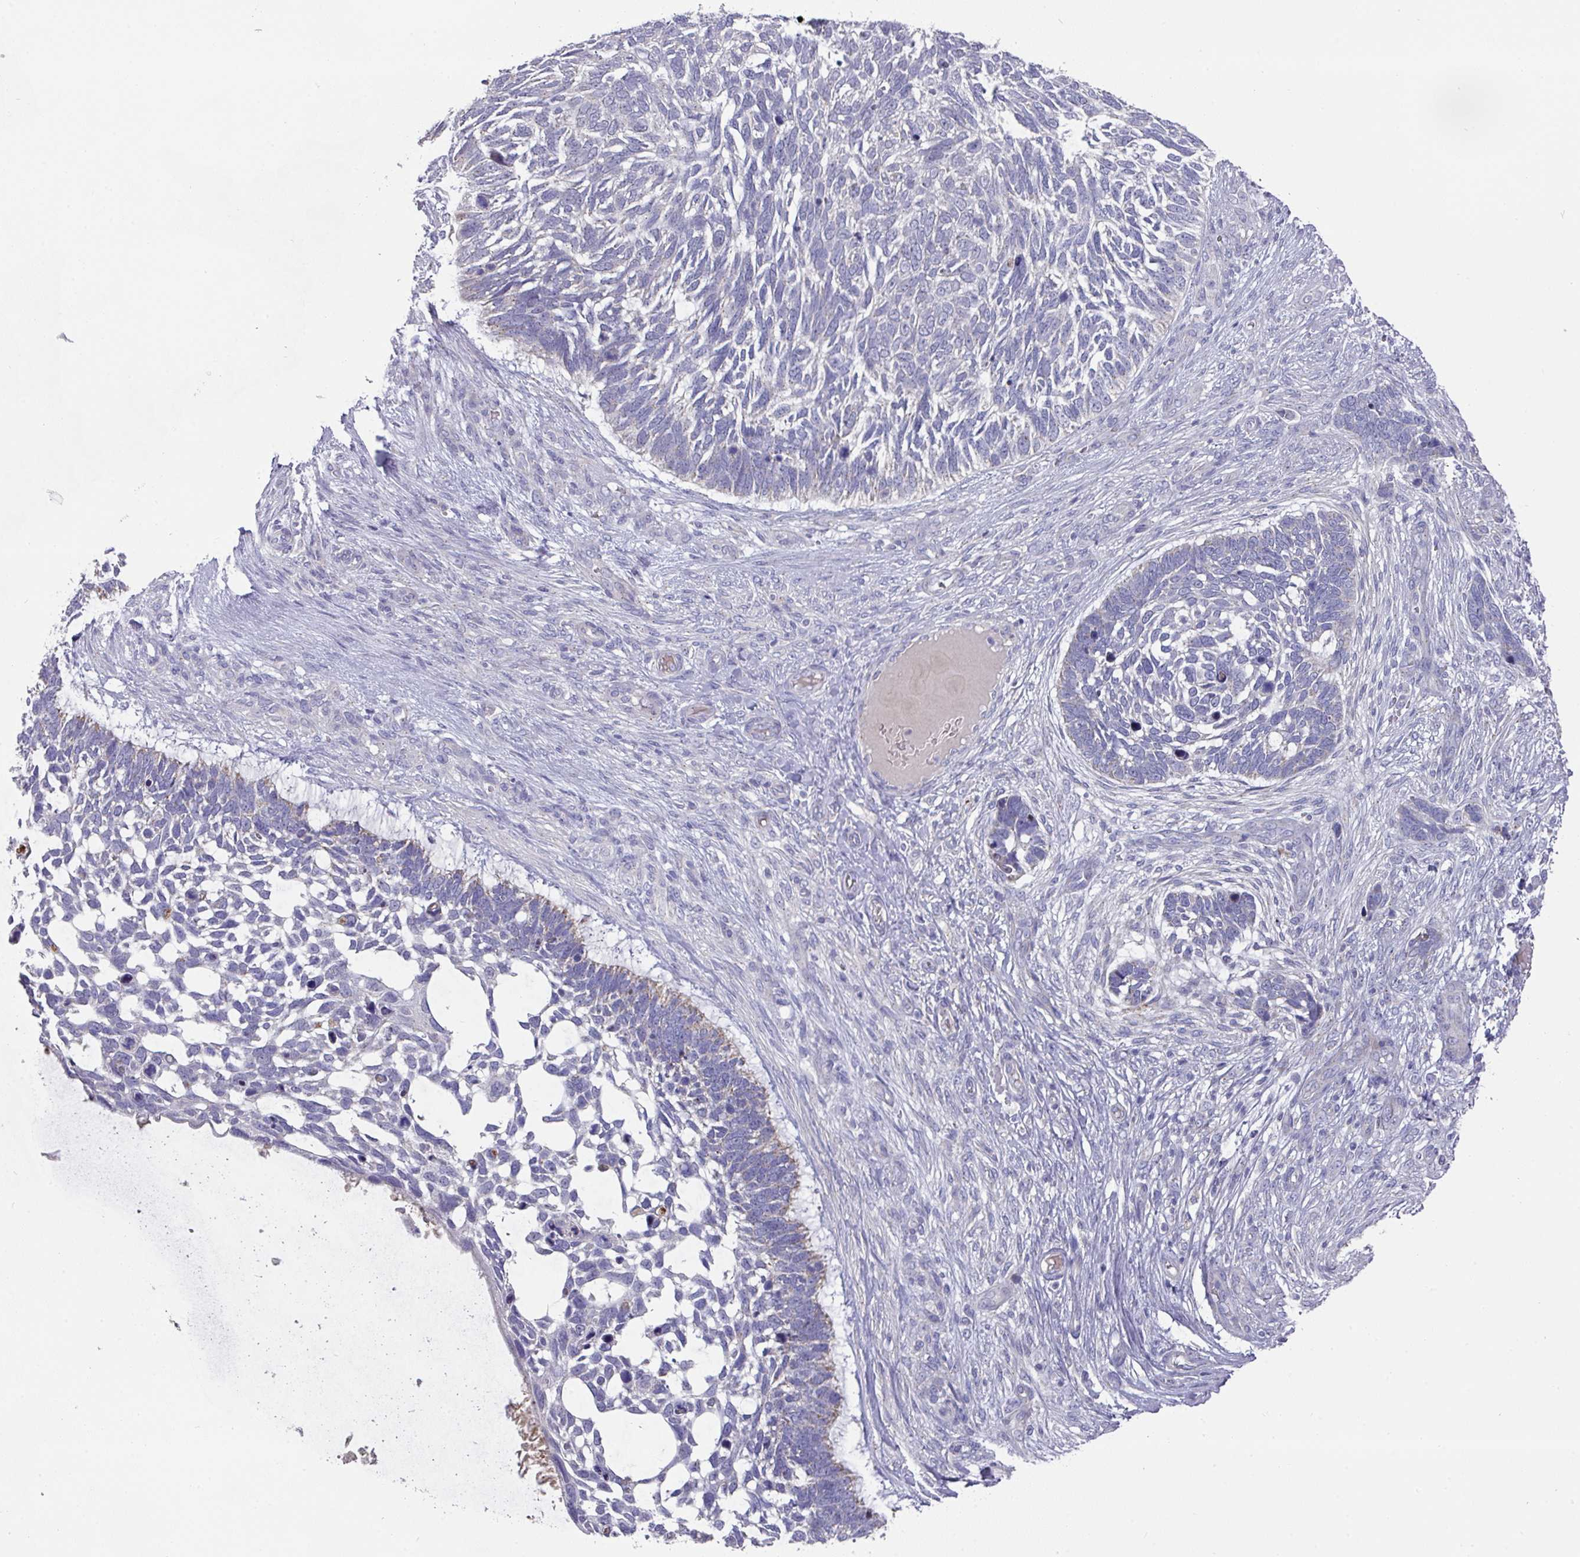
{"staining": {"intensity": "negative", "quantity": "none", "location": "none"}, "tissue": "skin cancer", "cell_type": "Tumor cells", "image_type": "cancer", "snomed": [{"axis": "morphology", "description": "Basal cell carcinoma"}, {"axis": "topography", "description": "Skin"}], "caption": "Tumor cells show no significant staining in basal cell carcinoma (skin). (DAB immunohistochemistry (IHC), high magnification).", "gene": "IL4R", "patient": {"sex": "male", "age": 88}}